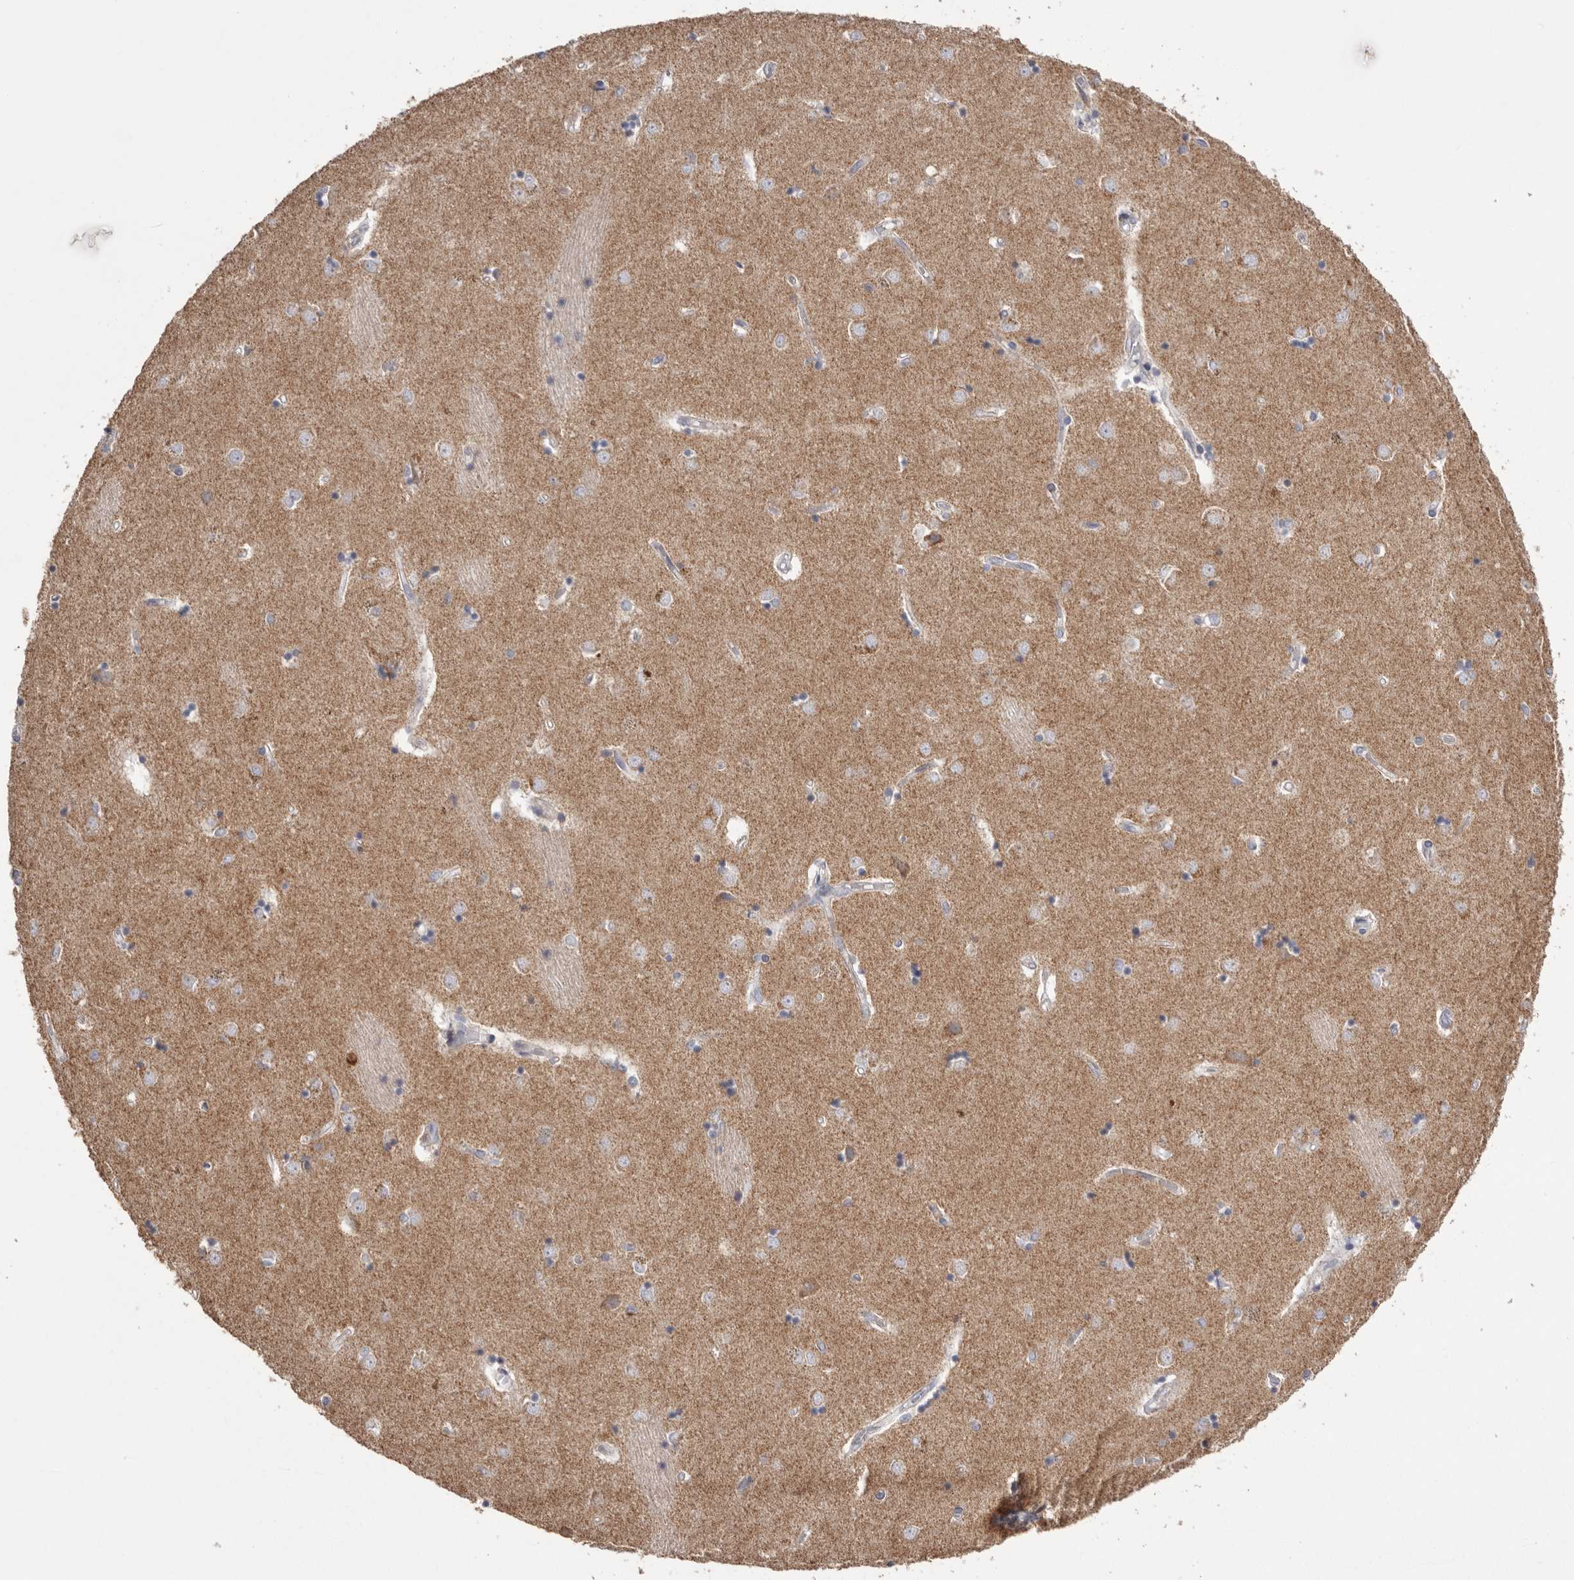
{"staining": {"intensity": "weak", "quantity": "<25%", "location": "cytoplasmic/membranous"}, "tissue": "caudate", "cell_type": "Glial cells", "image_type": "normal", "snomed": [{"axis": "morphology", "description": "Normal tissue, NOS"}, {"axis": "topography", "description": "Lateral ventricle wall"}], "caption": "This is an immunohistochemistry image of unremarkable caudate. There is no expression in glial cells.", "gene": "VDAC3", "patient": {"sex": "male", "age": 45}}